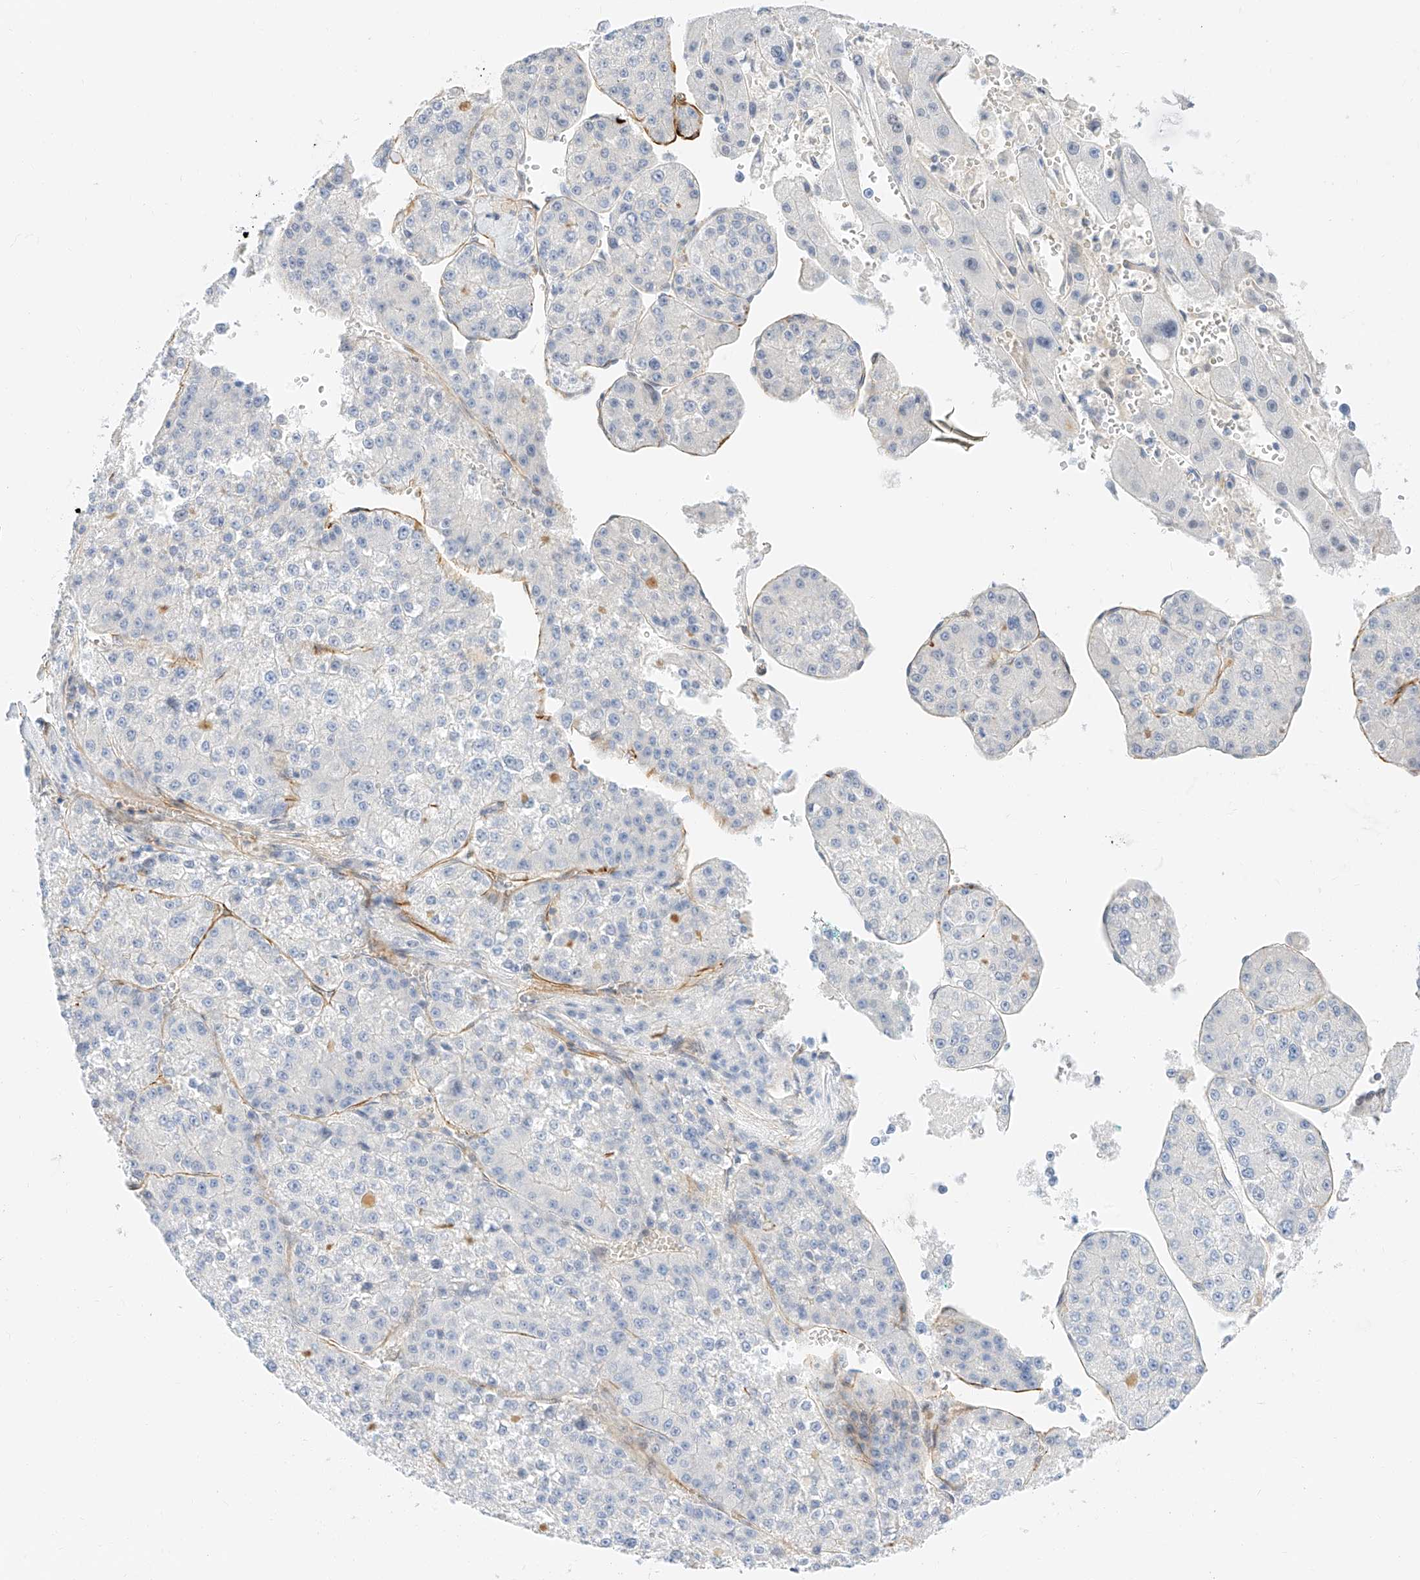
{"staining": {"intensity": "negative", "quantity": "none", "location": "none"}, "tissue": "liver cancer", "cell_type": "Tumor cells", "image_type": "cancer", "snomed": [{"axis": "morphology", "description": "Carcinoma, Hepatocellular, NOS"}, {"axis": "topography", "description": "Liver"}], "caption": "The immunohistochemistry micrograph has no significant positivity in tumor cells of hepatocellular carcinoma (liver) tissue.", "gene": "CDCP2", "patient": {"sex": "female", "age": 73}}